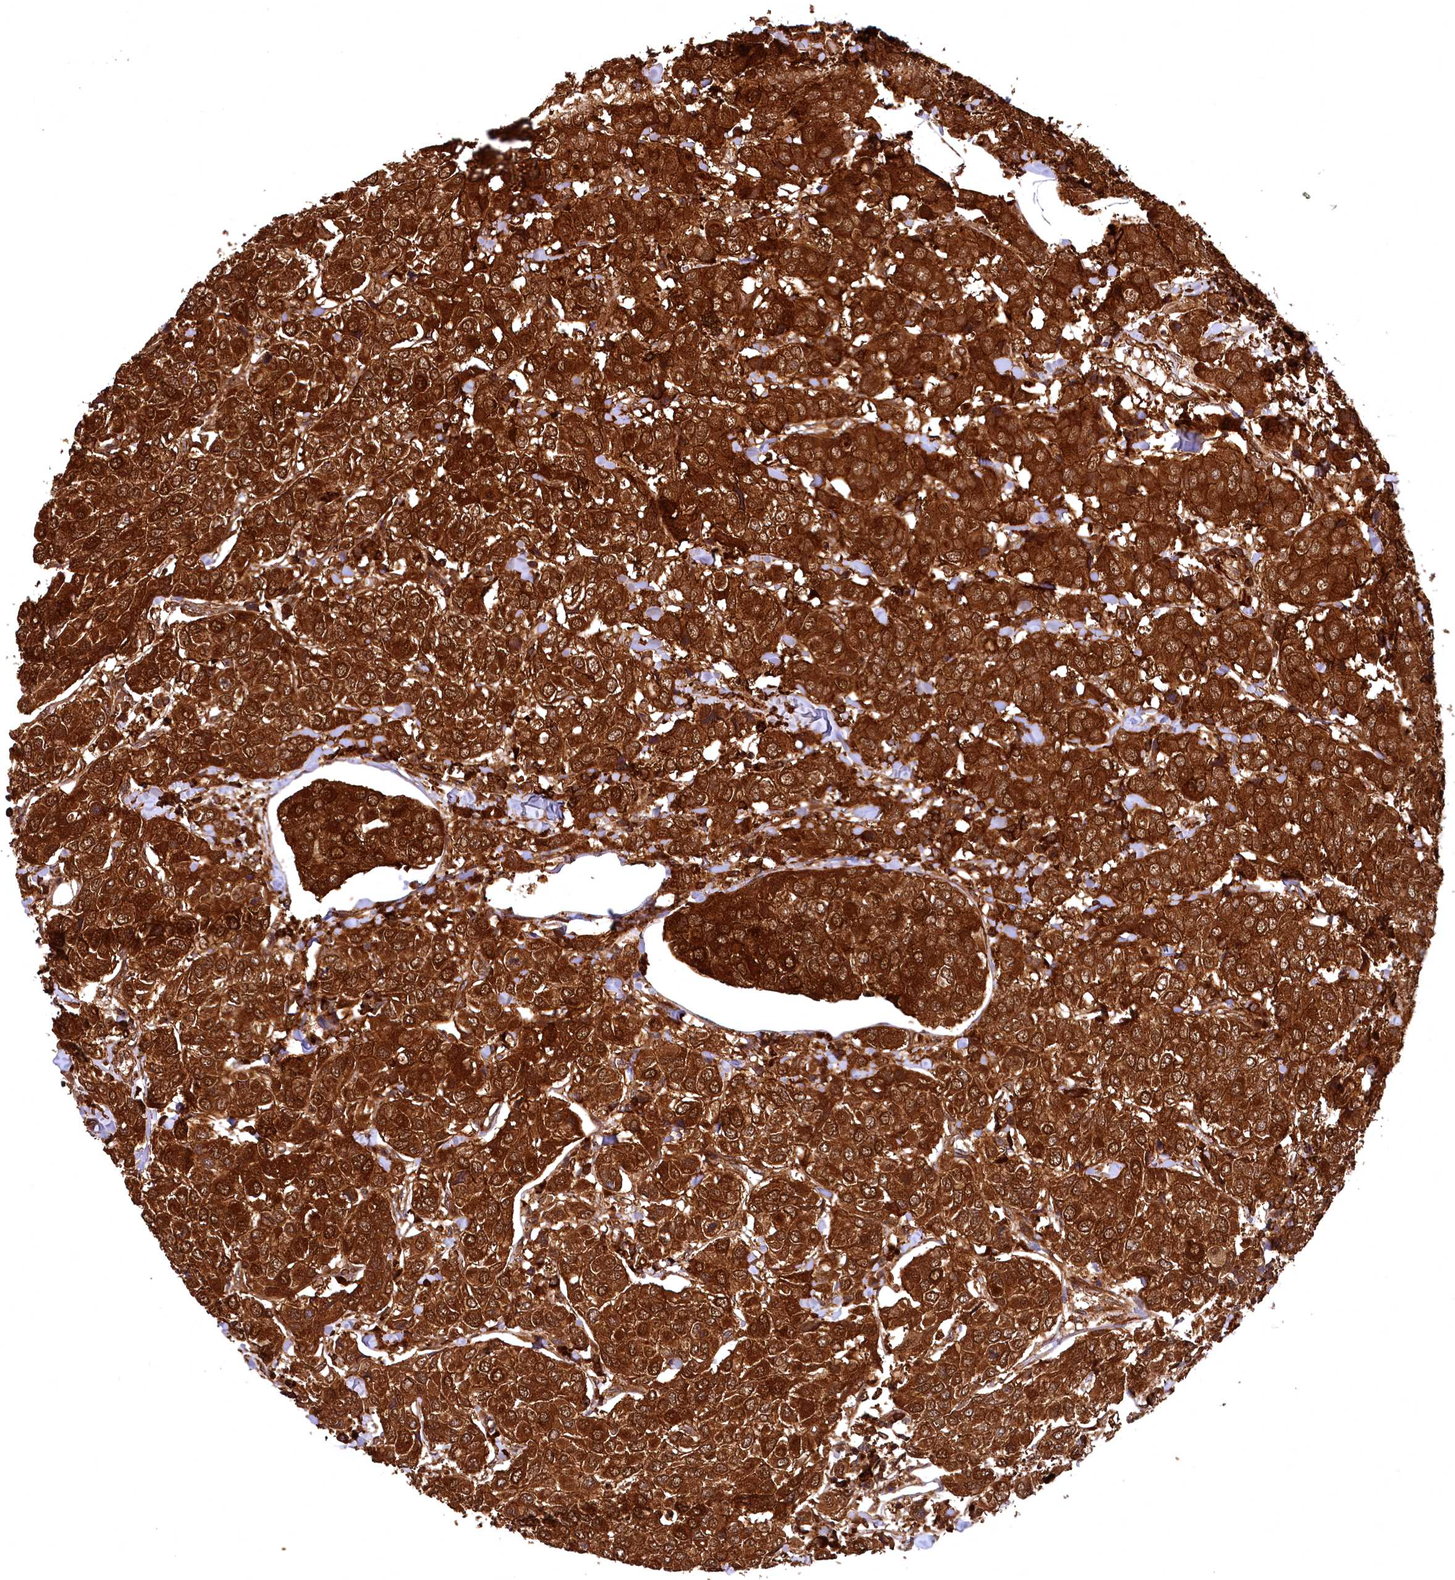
{"staining": {"intensity": "strong", "quantity": ">75%", "location": "cytoplasmic/membranous"}, "tissue": "breast cancer", "cell_type": "Tumor cells", "image_type": "cancer", "snomed": [{"axis": "morphology", "description": "Duct carcinoma"}, {"axis": "topography", "description": "Breast"}], "caption": "Brown immunohistochemical staining in human infiltrating ductal carcinoma (breast) reveals strong cytoplasmic/membranous expression in approximately >75% of tumor cells.", "gene": "STUB1", "patient": {"sex": "female", "age": 55}}